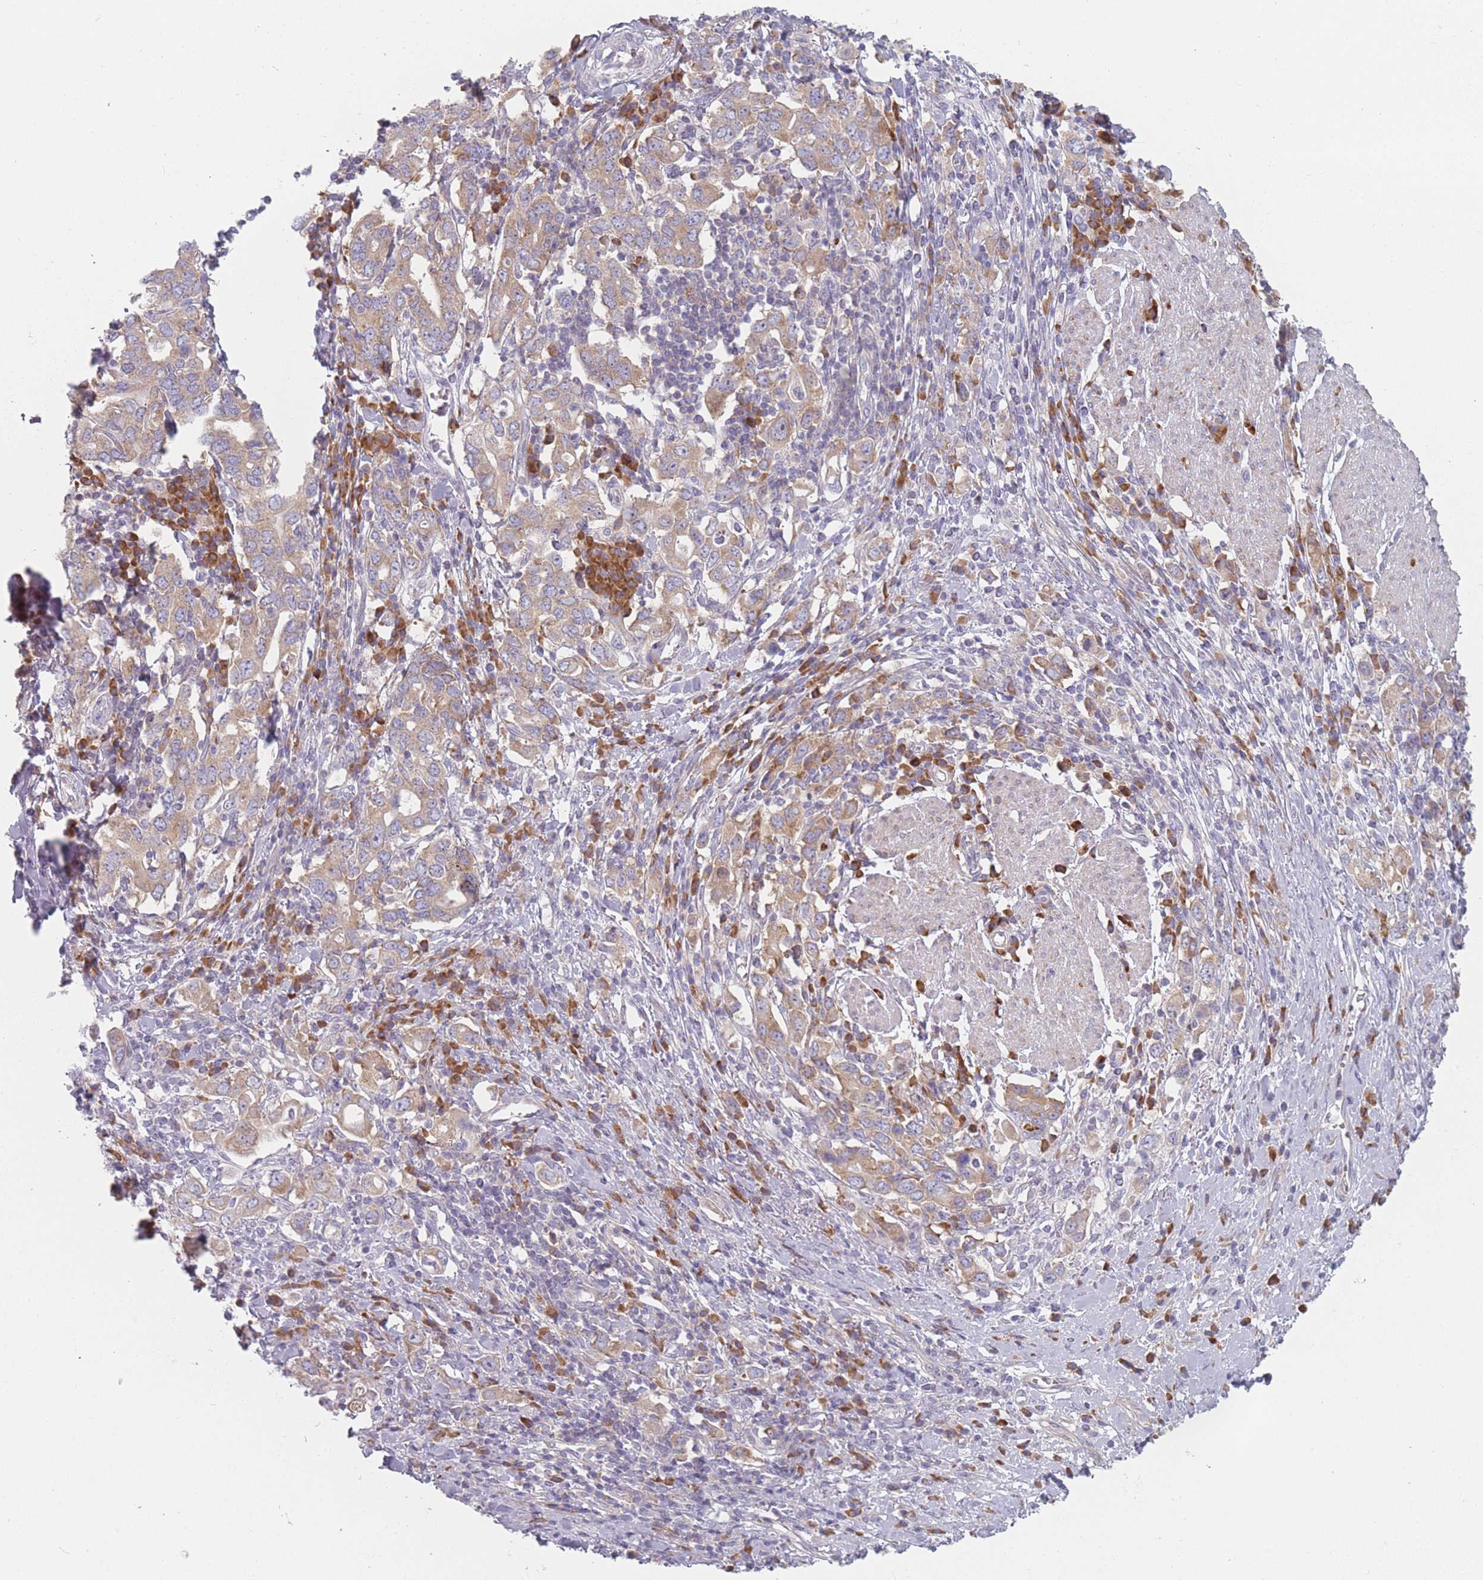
{"staining": {"intensity": "moderate", "quantity": ">75%", "location": "cytoplasmic/membranous"}, "tissue": "stomach cancer", "cell_type": "Tumor cells", "image_type": "cancer", "snomed": [{"axis": "morphology", "description": "Adenocarcinoma, NOS"}, {"axis": "topography", "description": "Stomach, upper"}, {"axis": "topography", "description": "Stomach"}], "caption": "The immunohistochemical stain shows moderate cytoplasmic/membranous expression in tumor cells of stomach cancer tissue.", "gene": "CACNG5", "patient": {"sex": "male", "age": 62}}